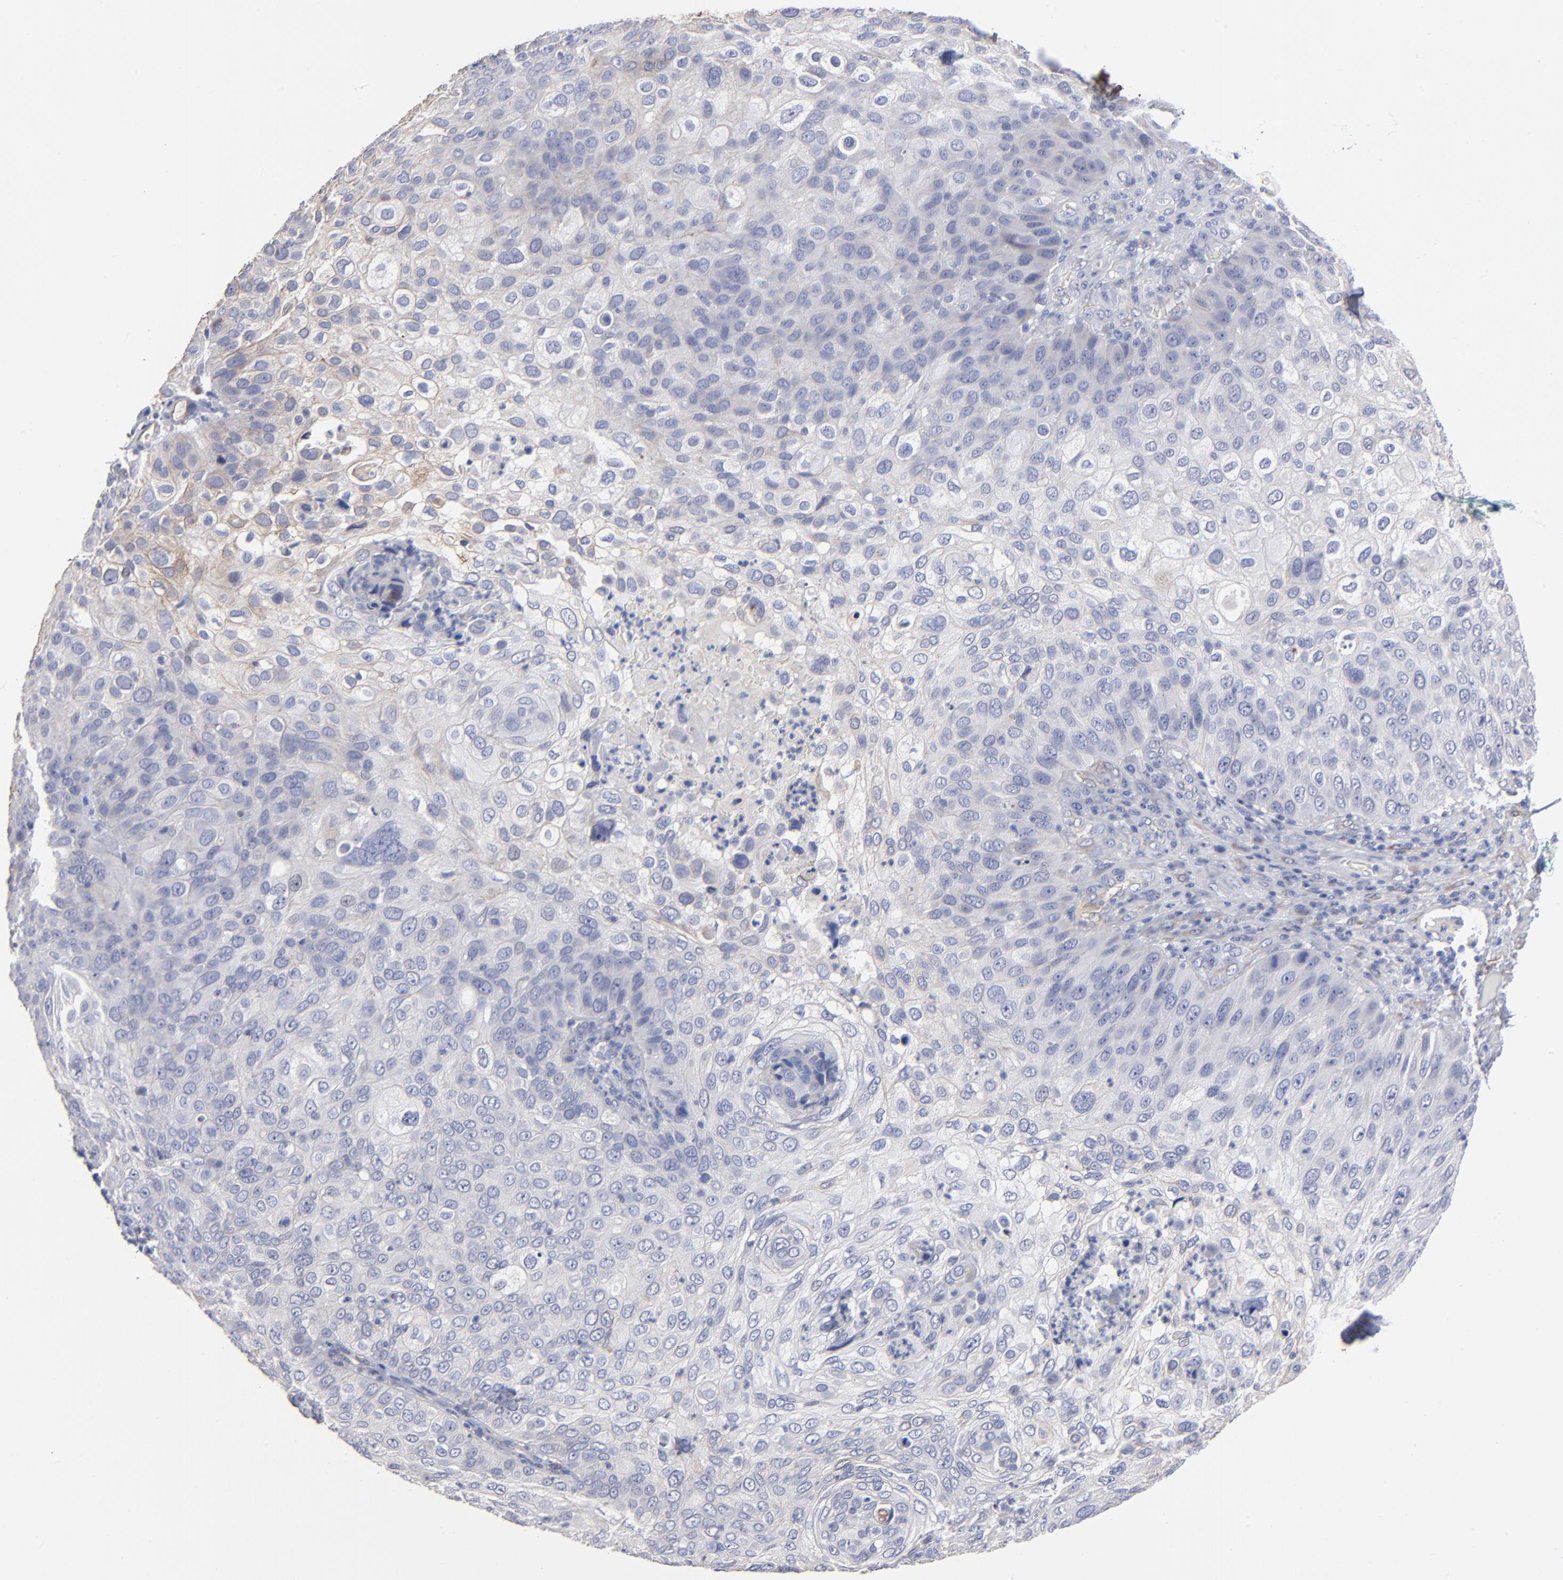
{"staining": {"intensity": "negative", "quantity": "none", "location": "none"}, "tissue": "skin cancer", "cell_type": "Tumor cells", "image_type": "cancer", "snomed": [{"axis": "morphology", "description": "Squamous cell carcinoma, NOS"}, {"axis": "topography", "description": "Skin"}], "caption": "IHC image of neoplastic tissue: squamous cell carcinoma (skin) stained with DAB (3,3'-diaminobenzidine) demonstrates no significant protein expression in tumor cells.", "gene": "CILP", "patient": {"sex": "male", "age": 87}}